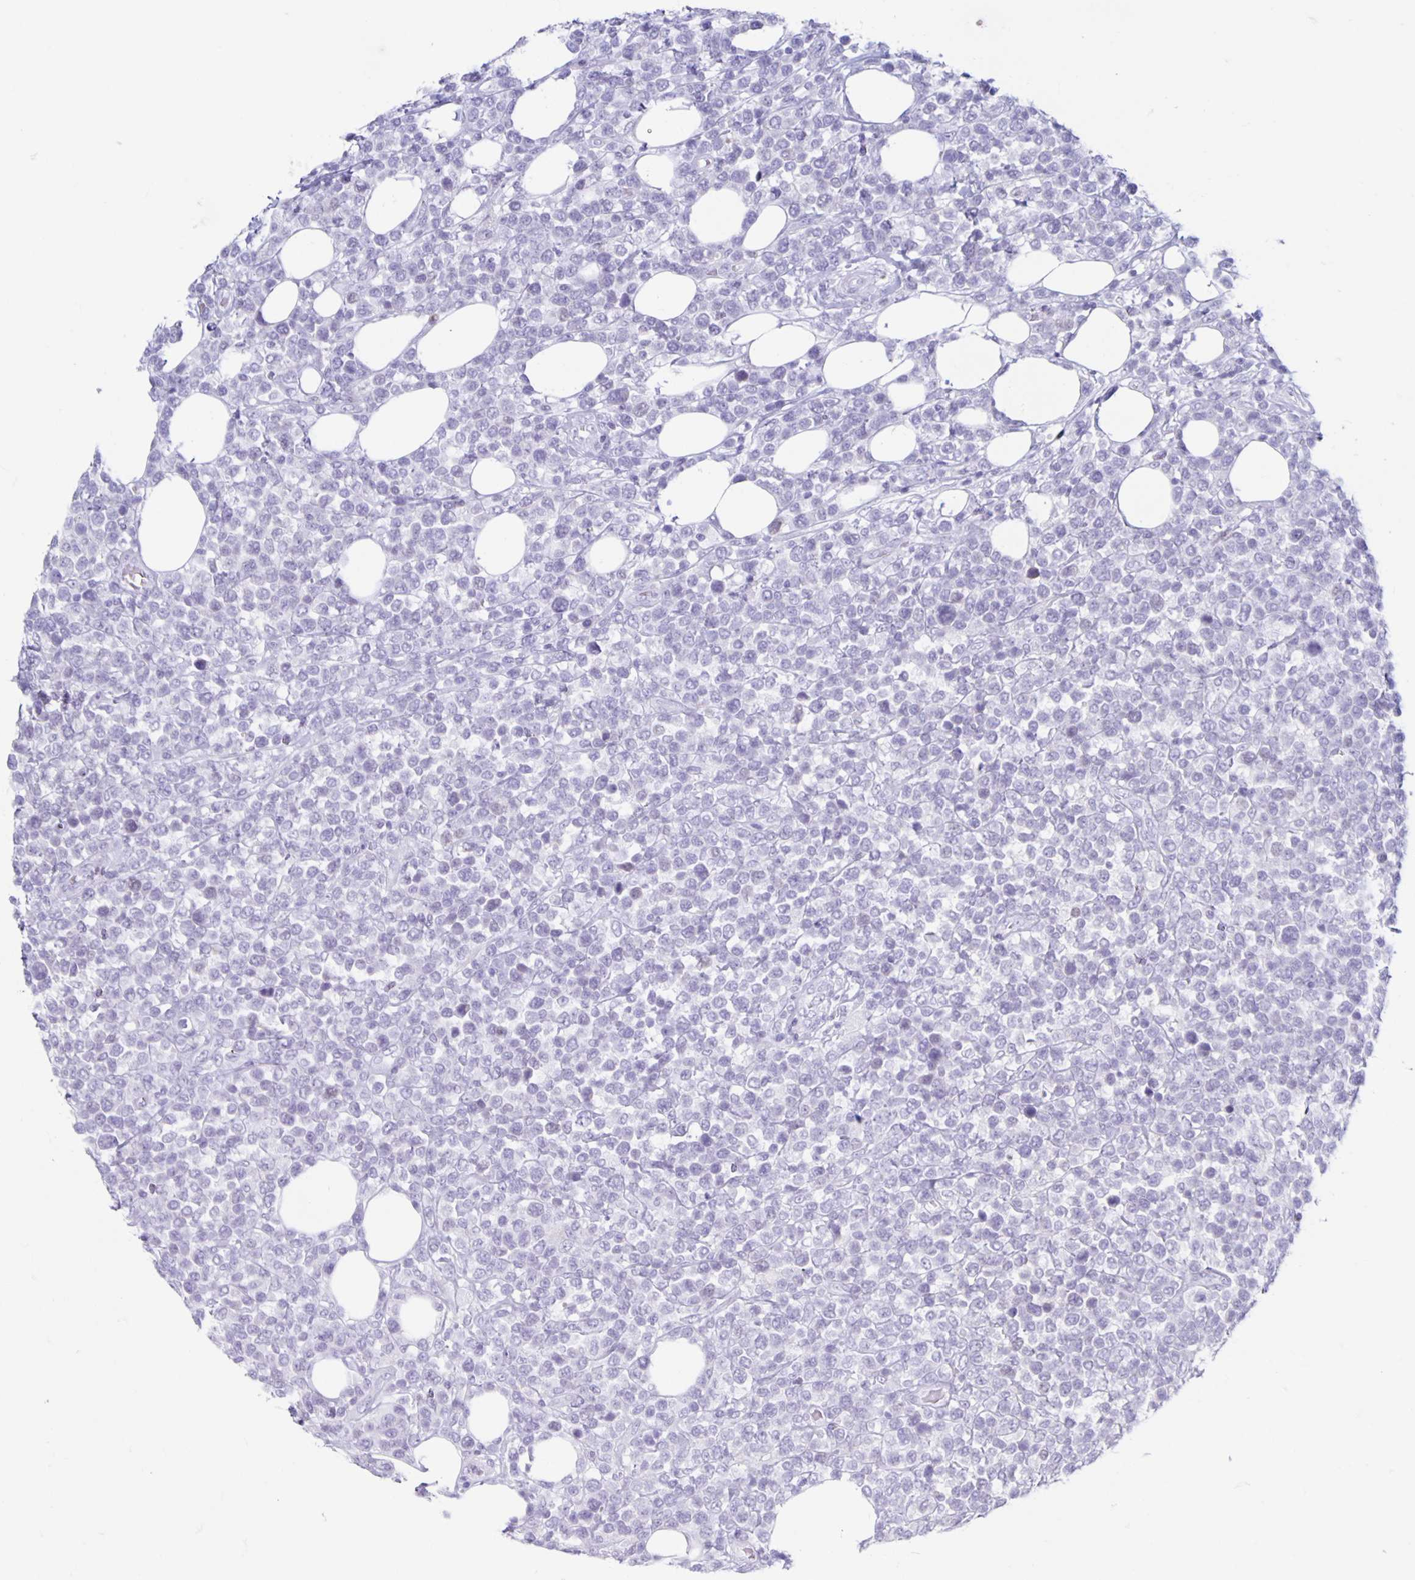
{"staining": {"intensity": "negative", "quantity": "none", "location": "none"}, "tissue": "lymphoma", "cell_type": "Tumor cells", "image_type": "cancer", "snomed": [{"axis": "morphology", "description": "Malignant lymphoma, non-Hodgkin's type, Low grade"}, {"axis": "topography", "description": "Lymph node"}], "caption": "The image exhibits no significant staining in tumor cells of lymphoma. The staining was performed using DAB to visualize the protein expression in brown, while the nuclei were stained in blue with hematoxylin (Magnification: 20x).", "gene": "CT45A5", "patient": {"sex": "male", "age": 60}}